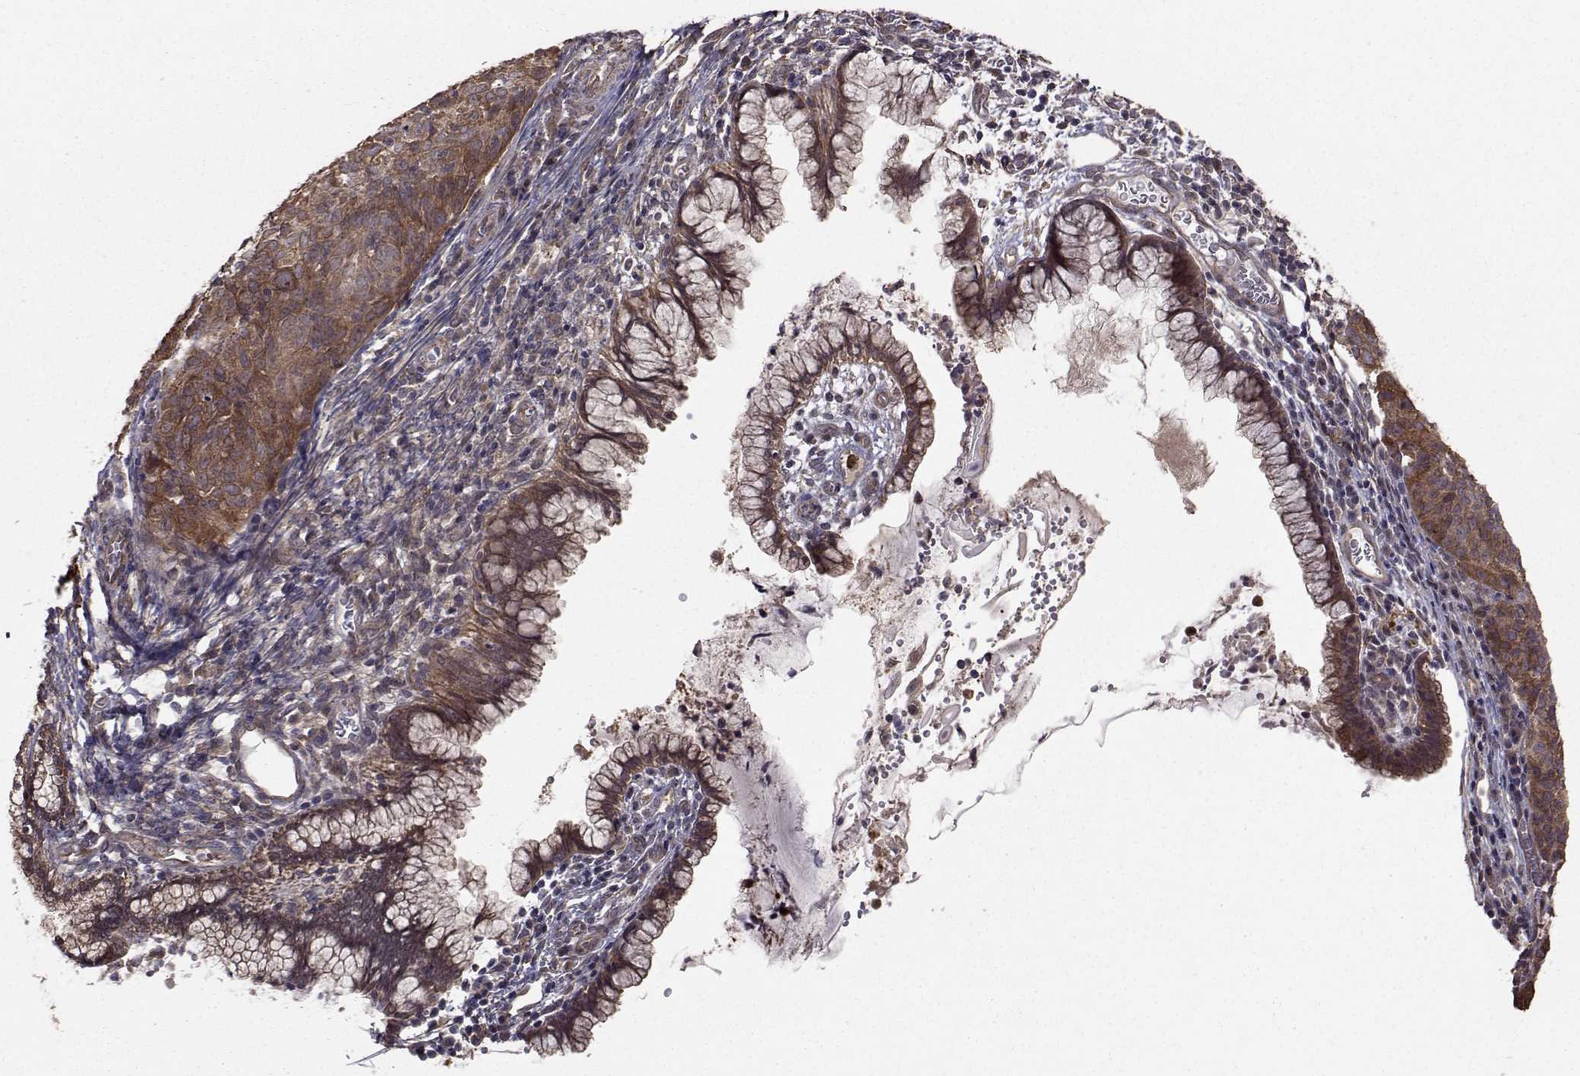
{"staining": {"intensity": "moderate", "quantity": ">75%", "location": "cytoplasmic/membranous"}, "tissue": "cervical cancer", "cell_type": "Tumor cells", "image_type": "cancer", "snomed": [{"axis": "morphology", "description": "Squamous cell carcinoma, NOS"}, {"axis": "topography", "description": "Cervix"}], "caption": "Squamous cell carcinoma (cervical) was stained to show a protein in brown. There is medium levels of moderate cytoplasmic/membranous expression in approximately >75% of tumor cells. (Stains: DAB (3,3'-diaminobenzidine) in brown, nuclei in blue, Microscopy: brightfield microscopy at high magnification).", "gene": "TRIP10", "patient": {"sex": "female", "age": 39}}